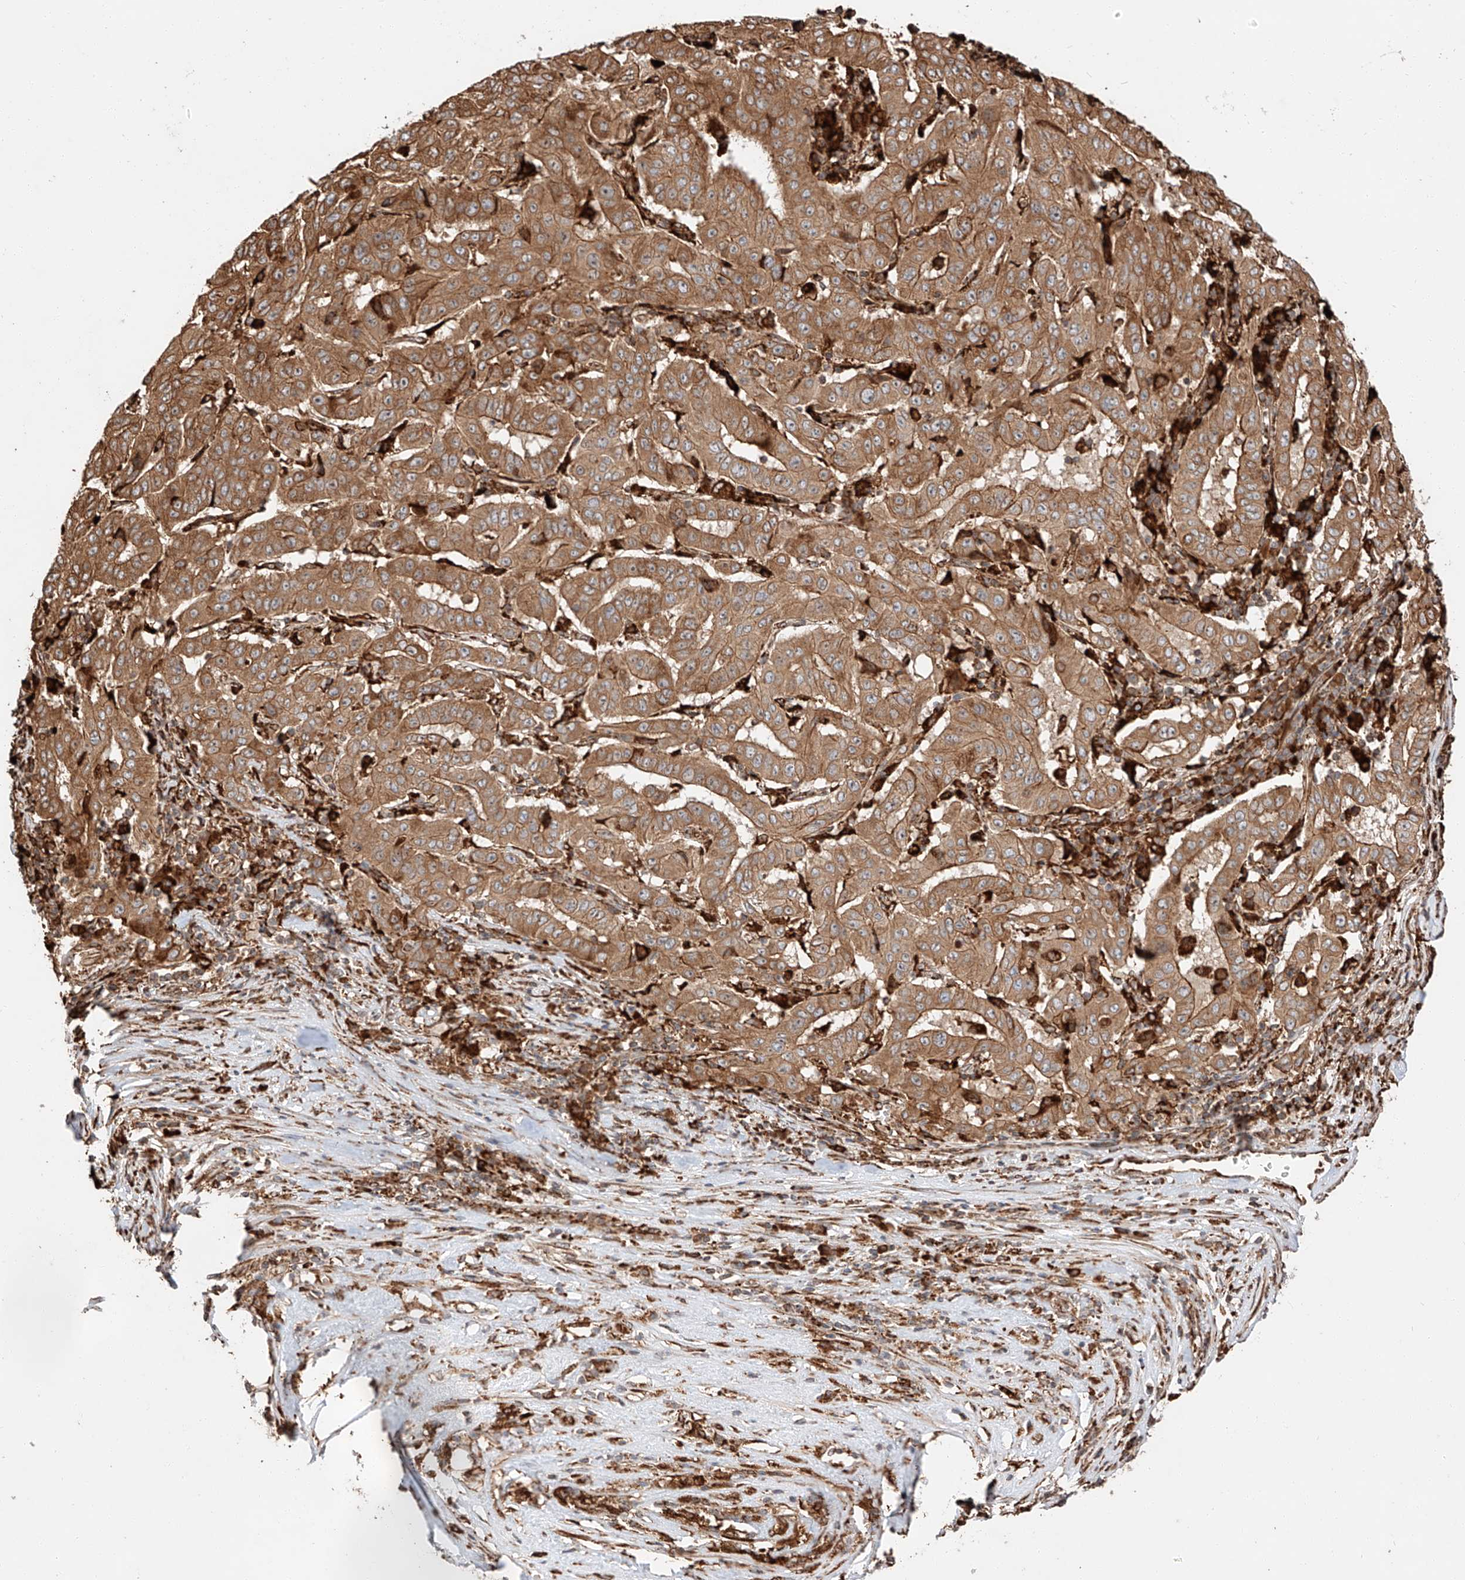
{"staining": {"intensity": "moderate", "quantity": ">75%", "location": "cytoplasmic/membranous"}, "tissue": "pancreatic cancer", "cell_type": "Tumor cells", "image_type": "cancer", "snomed": [{"axis": "morphology", "description": "Adenocarcinoma, NOS"}, {"axis": "topography", "description": "Pancreas"}], "caption": "Tumor cells display moderate cytoplasmic/membranous expression in about >75% of cells in pancreatic cancer. (brown staining indicates protein expression, while blue staining denotes nuclei).", "gene": "ZNF84", "patient": {"sex": "male", "age": 63}}